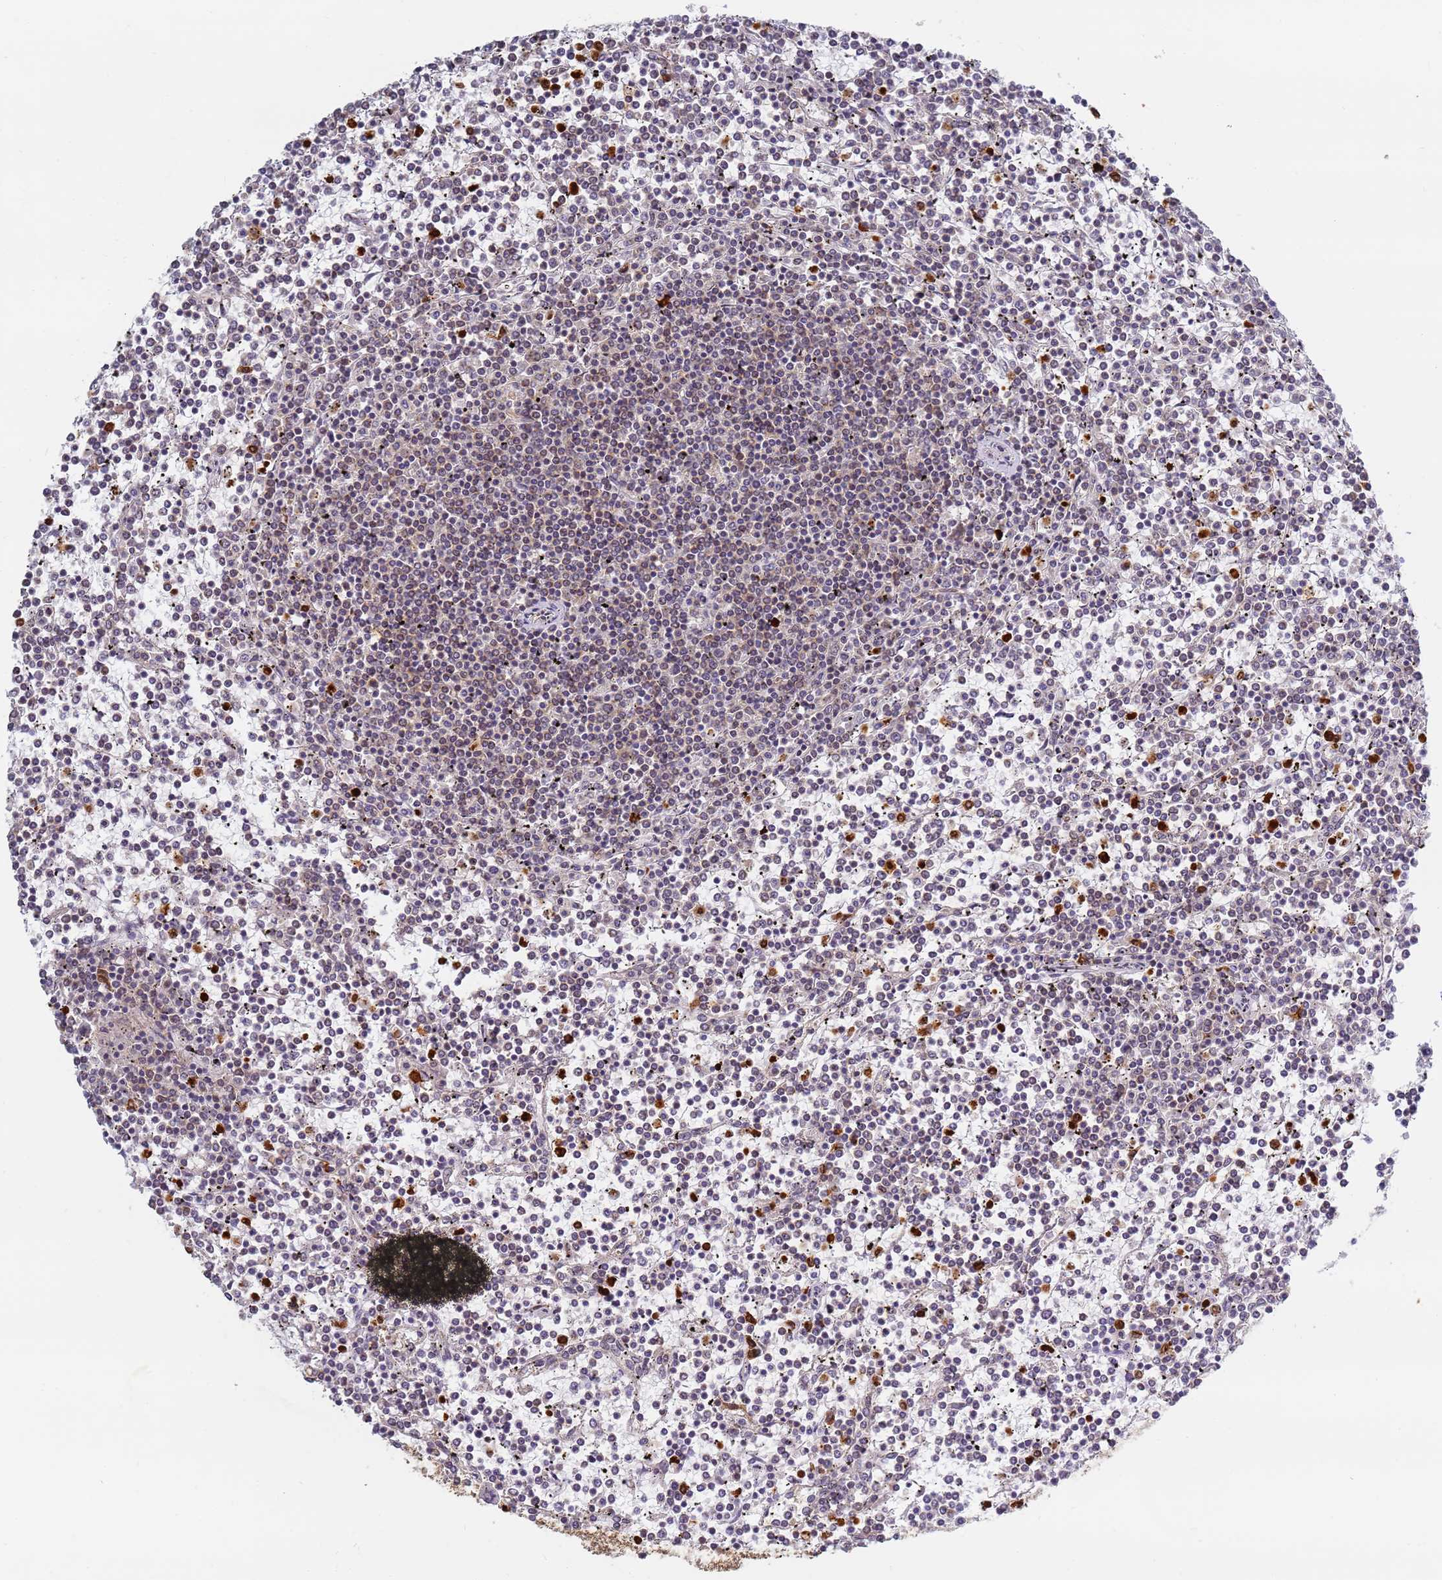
{"staining": {"intensity": "weak", "quantity": "25%-75%", "location": "nuclear"}, "tissue": "lymphoma", "cell_type": "Tumor cells", "image_type": "cancer", "snomed": [{"axis": "morphology", "description": "Malignant lymphoma, non-Hodgkin's type, Low grade"}, {"axis": "topography", "description": "Spleen"}], "caption": "Immunohistochemistry (DAB) staining of lymphoma shows weak nuclear protein expression in about 25%-75% of tumor cells.", "gene": "CEP170", "patient": {"sex": "female", "age": 19}}